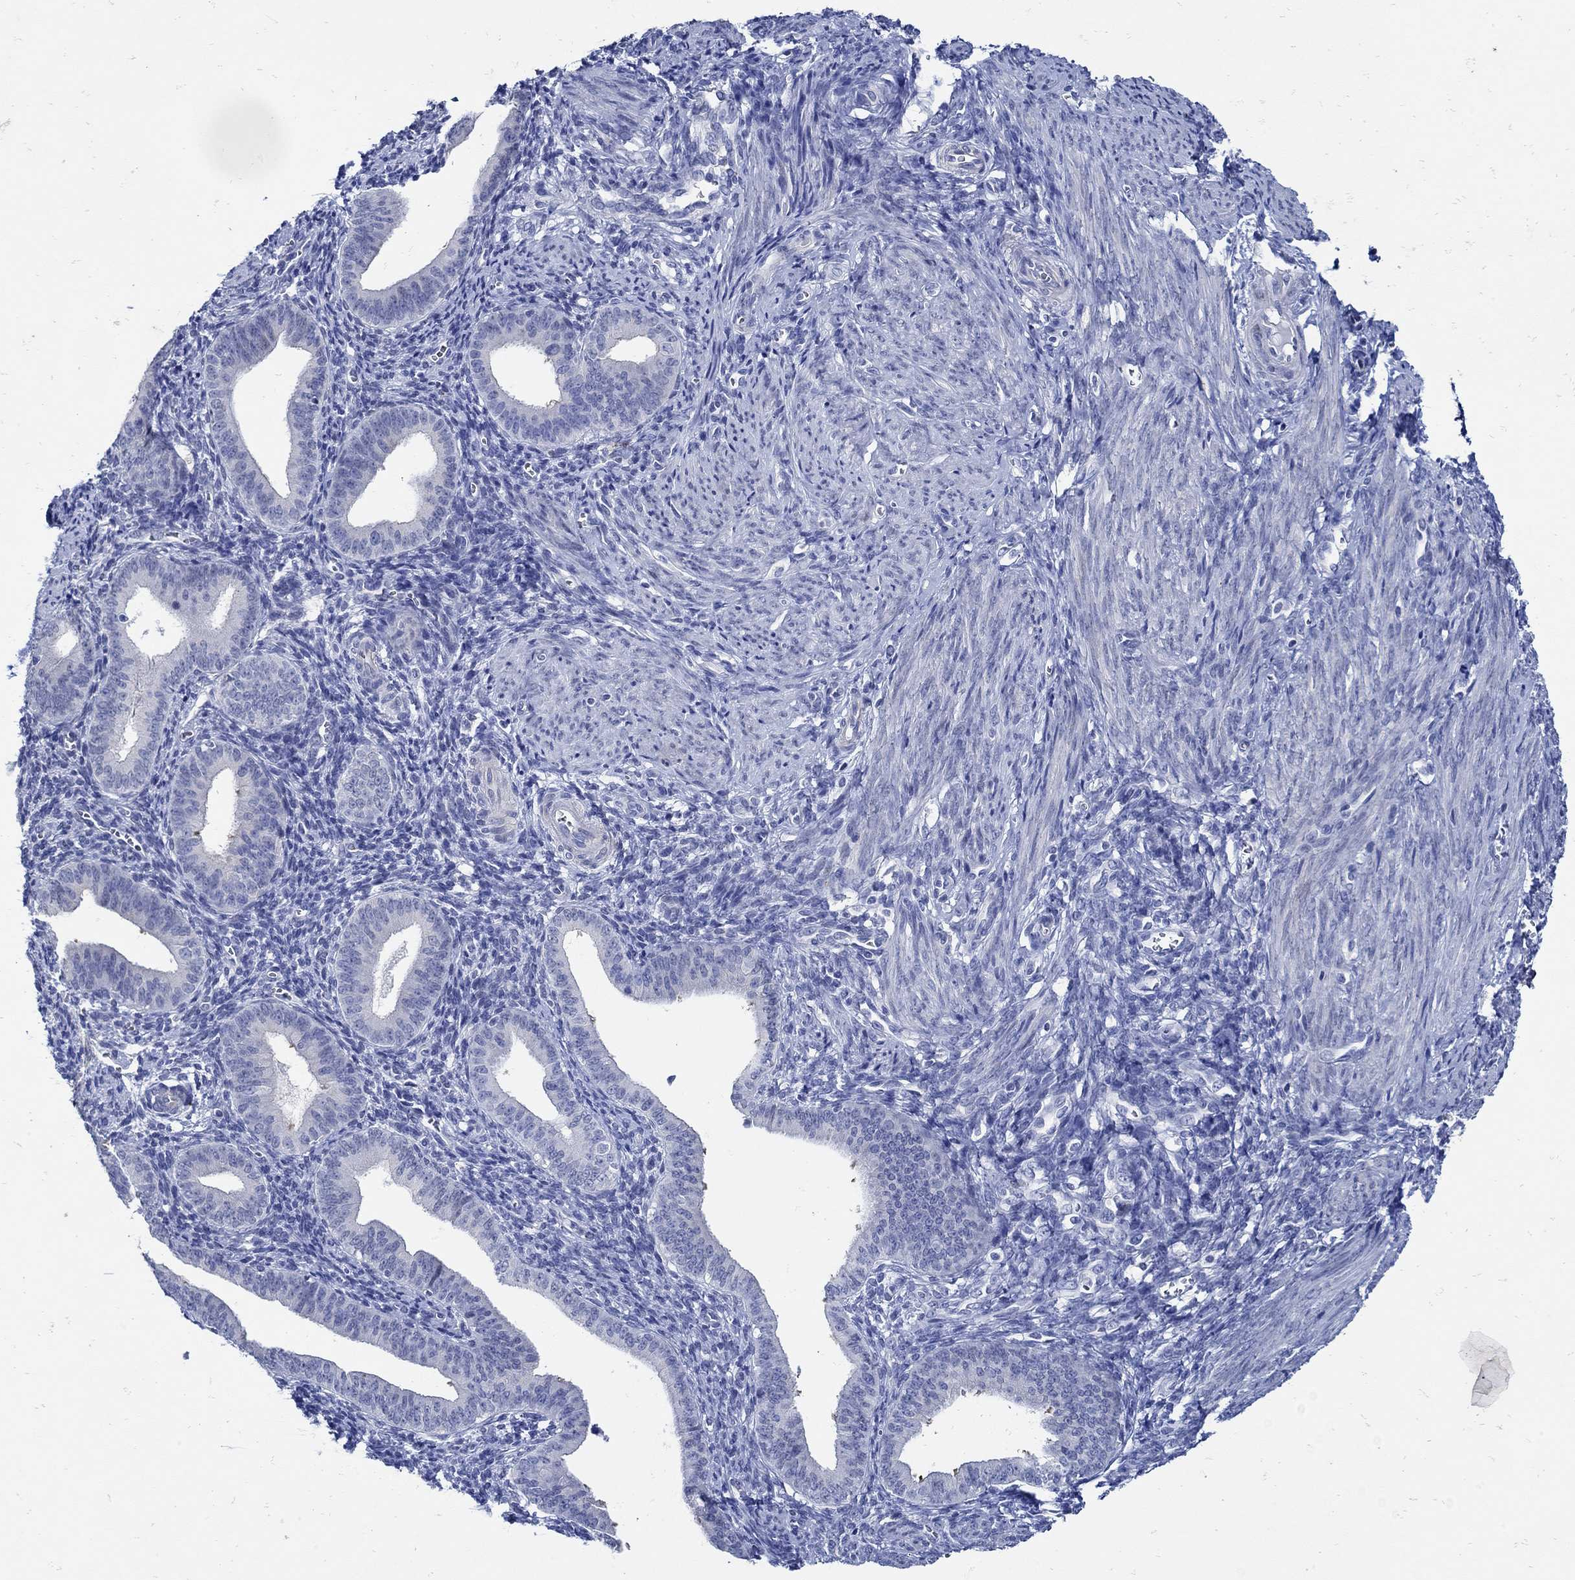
{"staining": {"intensity": "negative", "quantity": "none", "location": "none"}, "tissue": "endometrium", "cell_type": "Cells in endometrial stroma", "image_type": "normal", "snomed": [{"axis": "morphology", "description": "Normal tissue, NOS"}, {"axis": "topography", "description": "Endometrium"}], "caption": "DAB immunohistochemical staining of unremarkable endometrium reveals no significant expression in cells in endometrial stroma.", "gene": "NOS1", "patient": {"sex": "female", "age": 42}}